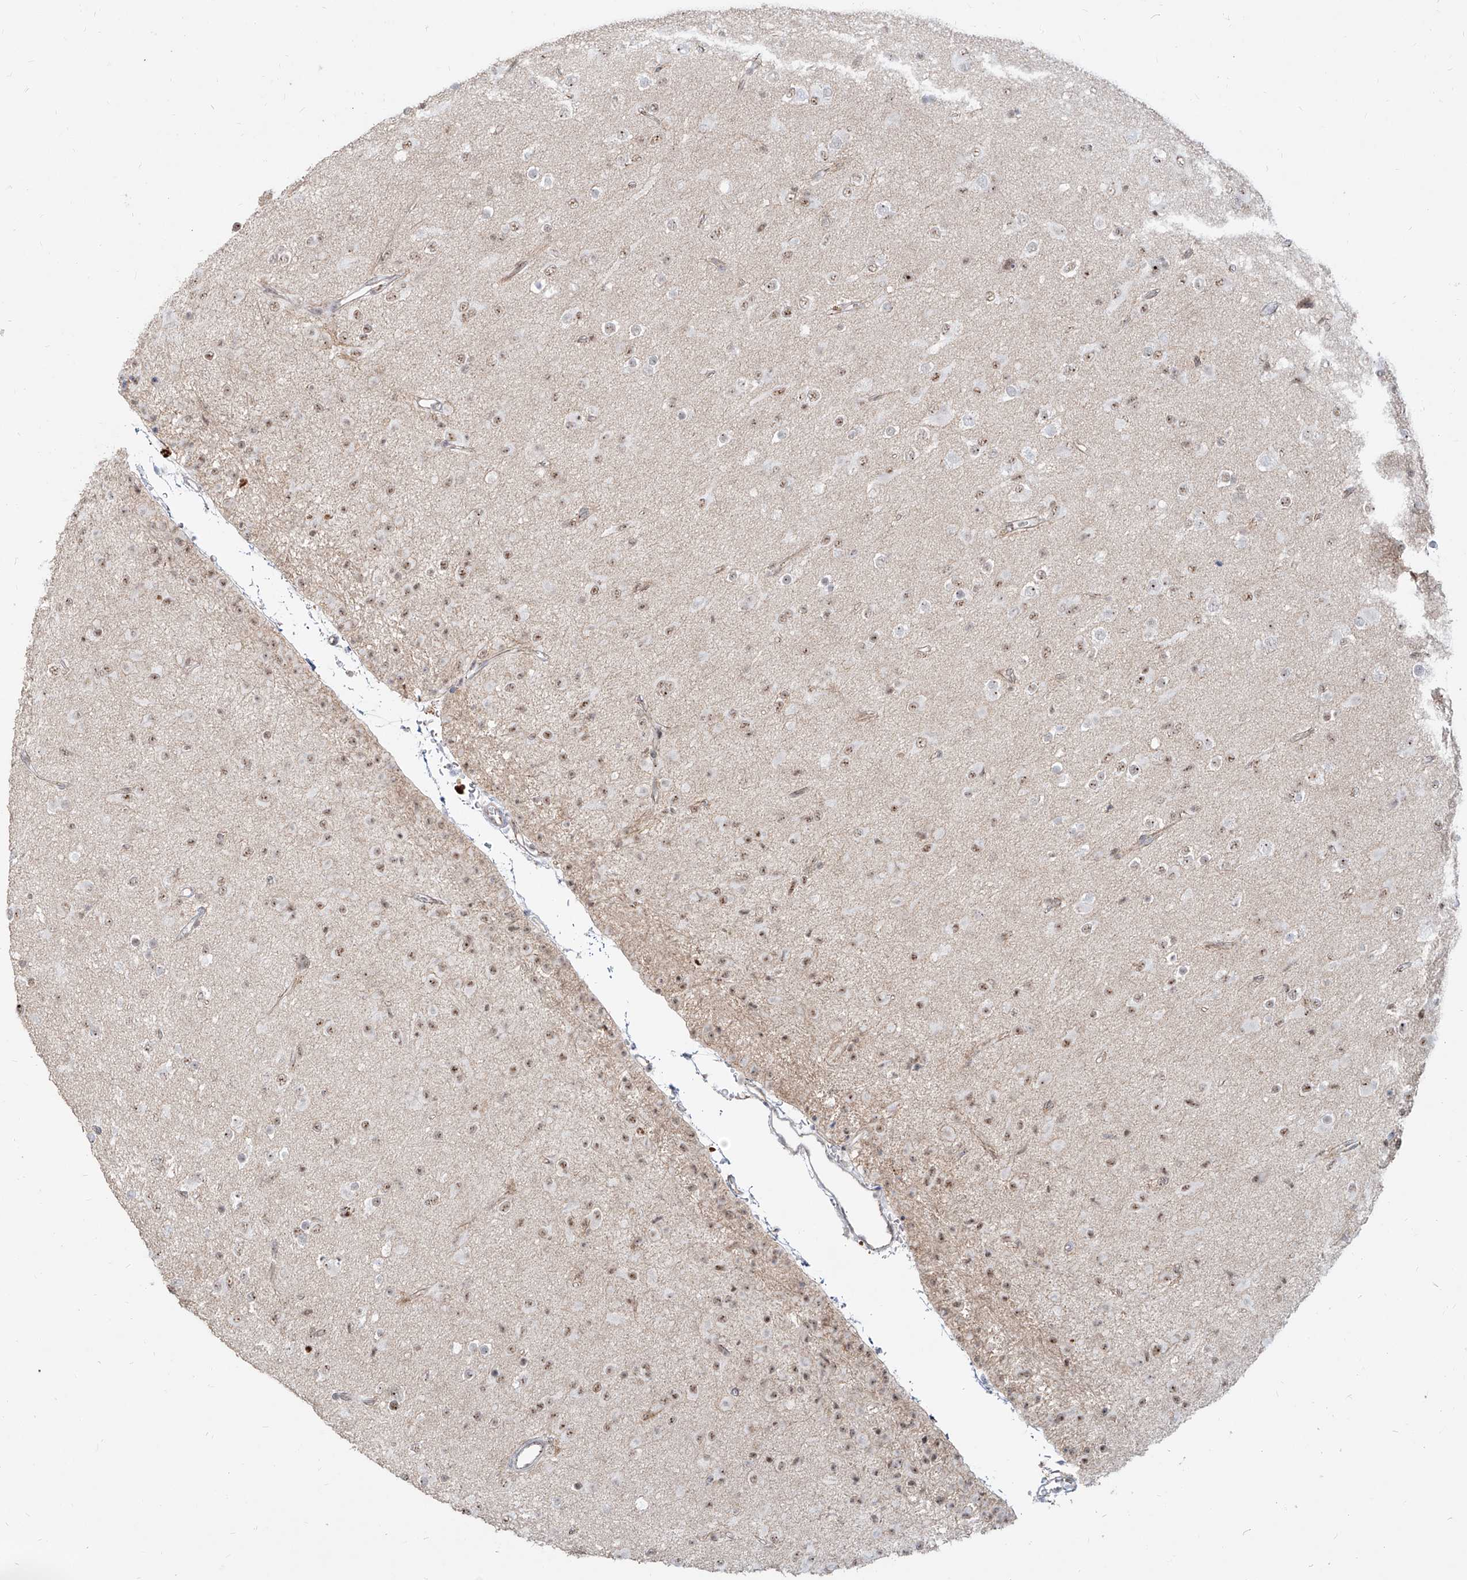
{"staining": {"intensity": "moderate", "quantity": "25%-75%", "location": "nuclear"}, "tissue": "glioma", "cell_type": "Tumor cells", "image_type": "cancer", "snomed": [{"axis": "morphology", "description": "Glioma, malignant, Low grade"}, {"axis": "topography", "description": "Brain"}], "caption": "Immunohistochemical staining of human malignant glioma (low-grade) demonstrates medium levels of moderate nuclear staining in approximately 25%-75% of tumor cells. The protein of interest is stained brown, and the nuclei are stained in blue (DAB IHC with brightfield microscopy, high magnification).", "gene": "ZNF710", "patient": {"sex": "male", "age": 65}}